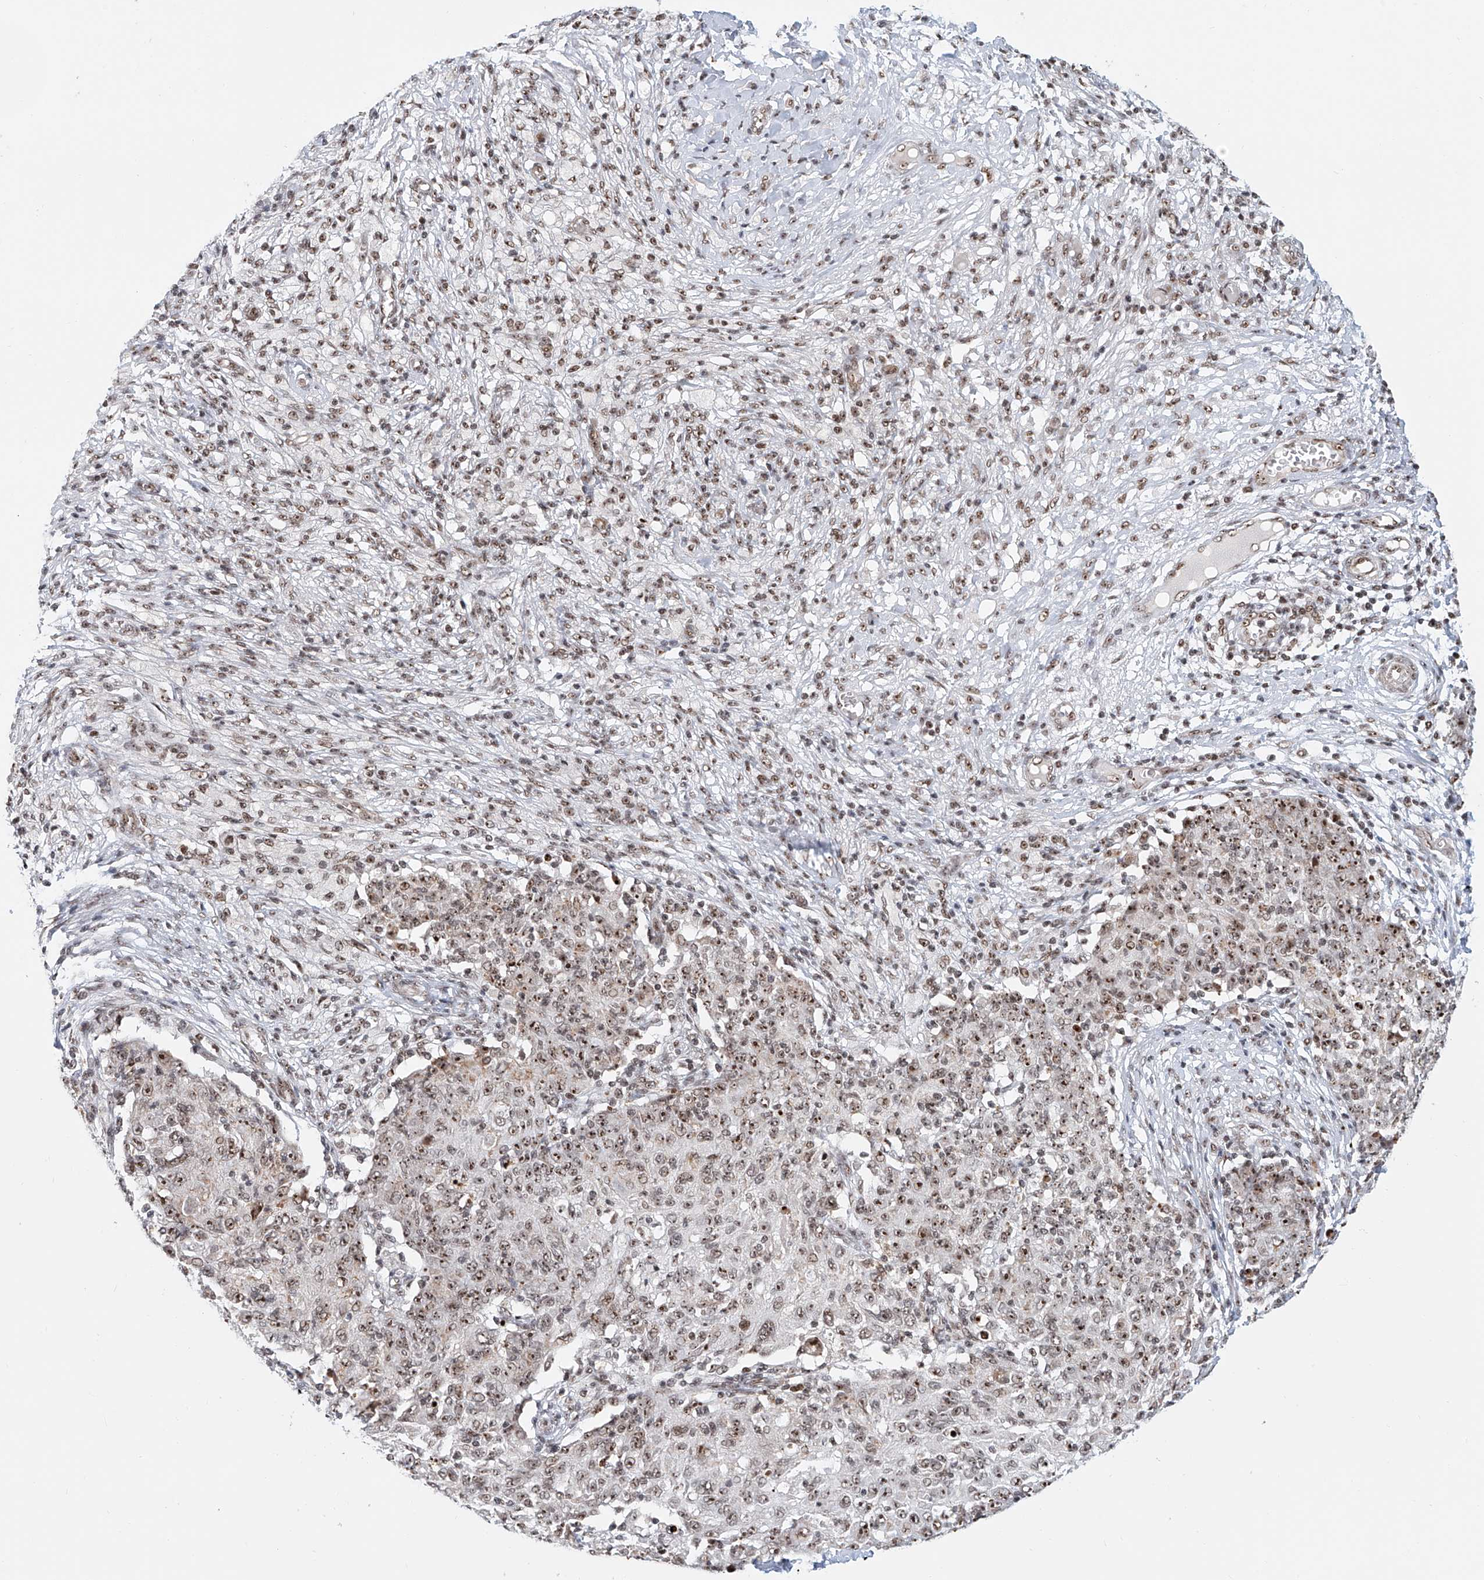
{"staining": {"intensity": "moderate", "quantity": "25%-75%", "location": "nuclear"}, "tissue": "ovarian cancer", "cell_type": "Tumor cells", "image_type": "cancer", "snomed": [{"axis": "morphology", "description": "Carcinoma, endometroid"}, {"axis": "topography", "description": "Ovary"}], "caption": "A high-resolution histopathology image shows immunohistochemistry staining of ovarian cancer (endometroid carcinoma), which exhibits moderate nuclear expression in about 25%-75% of tumor cells.", "gene": "PRUNE2", "patient": {"sex": "female", "age": 42}}